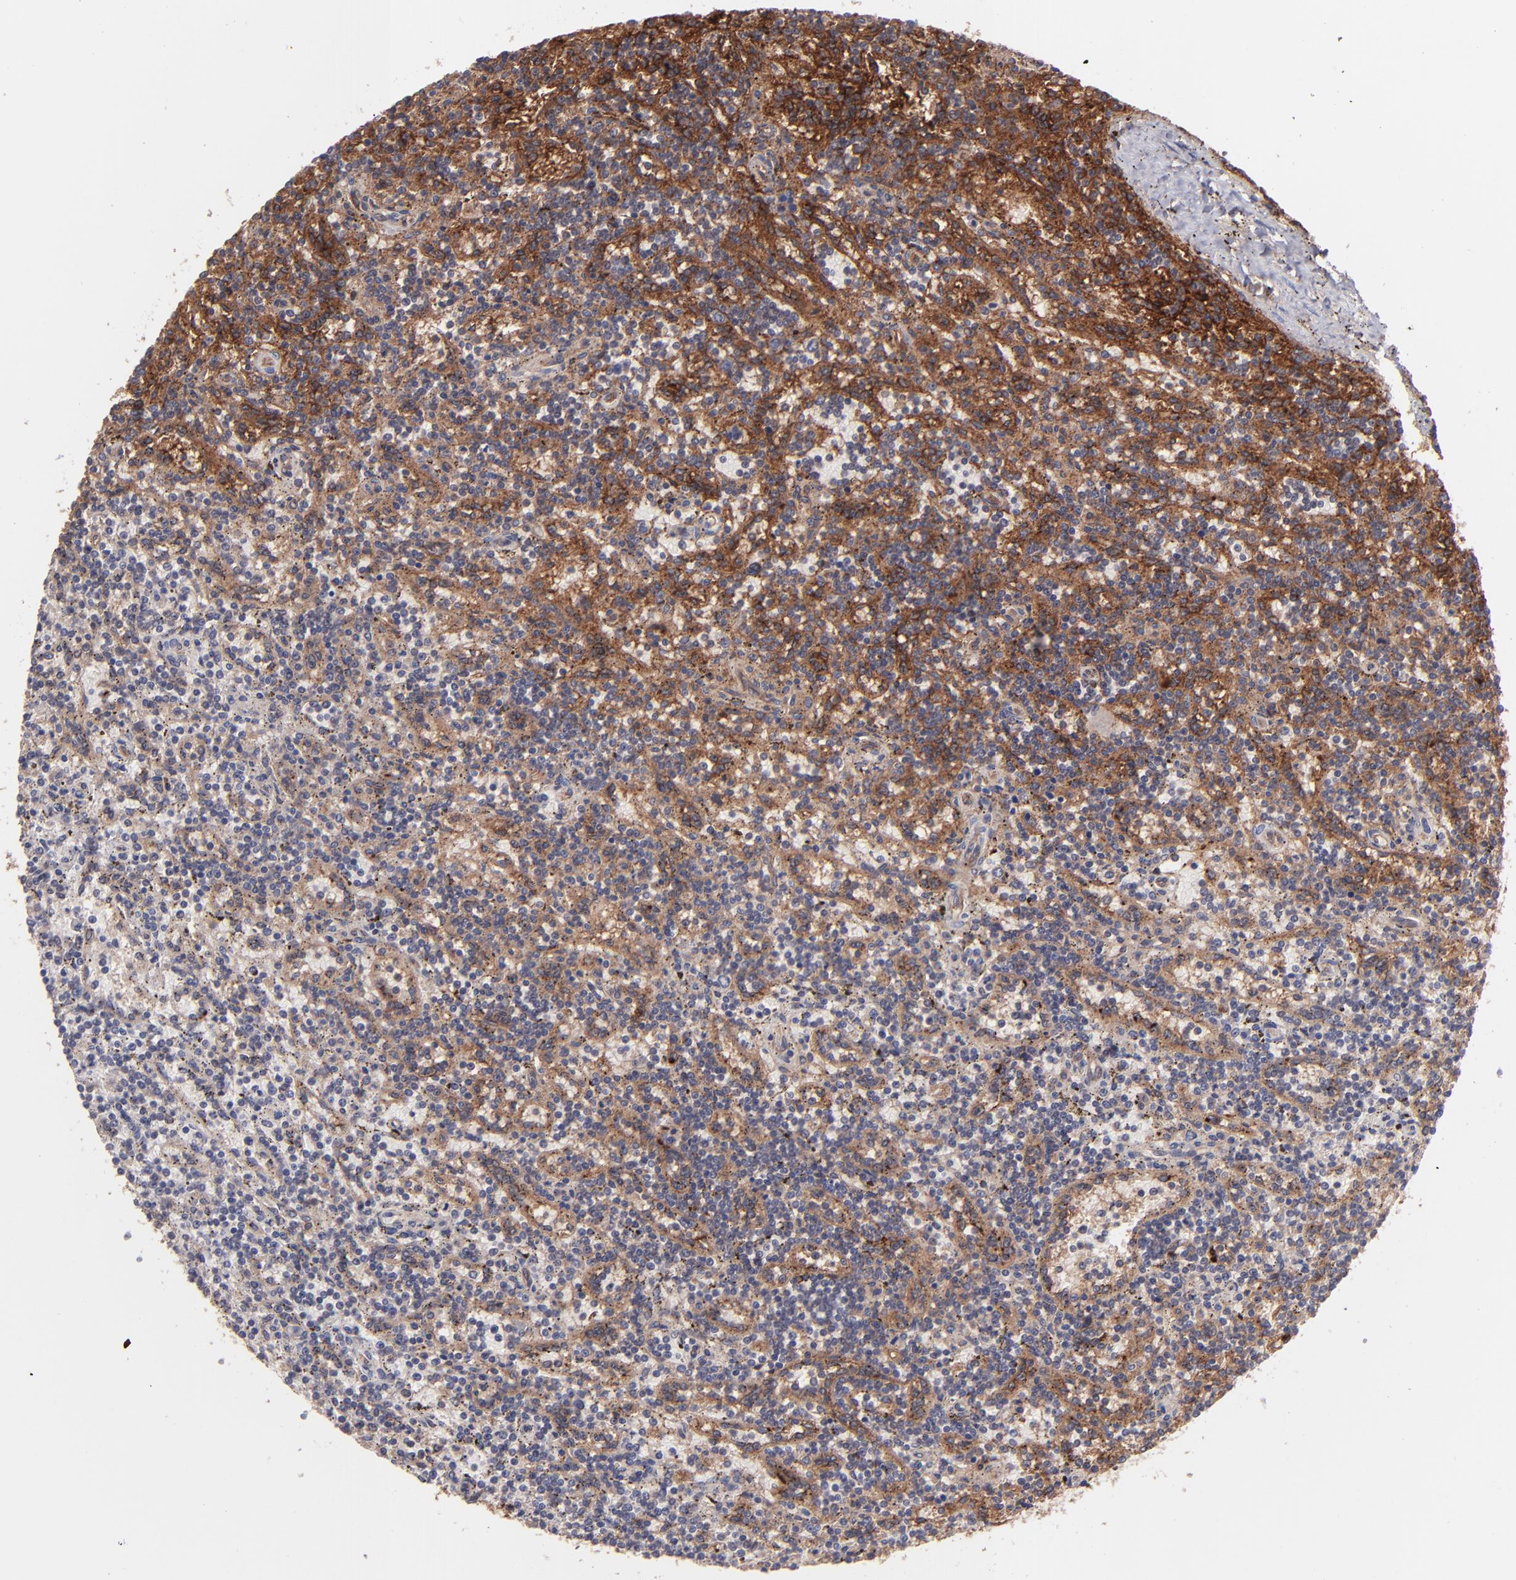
{"staining": {"intensity": "strong", "quantity": ">75%", "location": "cytoplasmic/membranous"}, "tissue": "lymphoma", "cell_type": "Tumor cells", "image_type": "cancer", "snomed": [{"axis": "morphology", "description": "Malignant lymphoma, non-Hodgkin's type, Low grade"}, {"axis": "topography", "description": "Spleen"}], "caption": "A histopathology image showing strong cytoplasmic/membranous expression in approximately >75% of tumor cells in low-grade malignant lymphoma, non-Hodgkin's type, as visualized by brown immunohistochemical staining.", "gene": "ICAM1", "patient": {"sex": "male", "age": 73}}